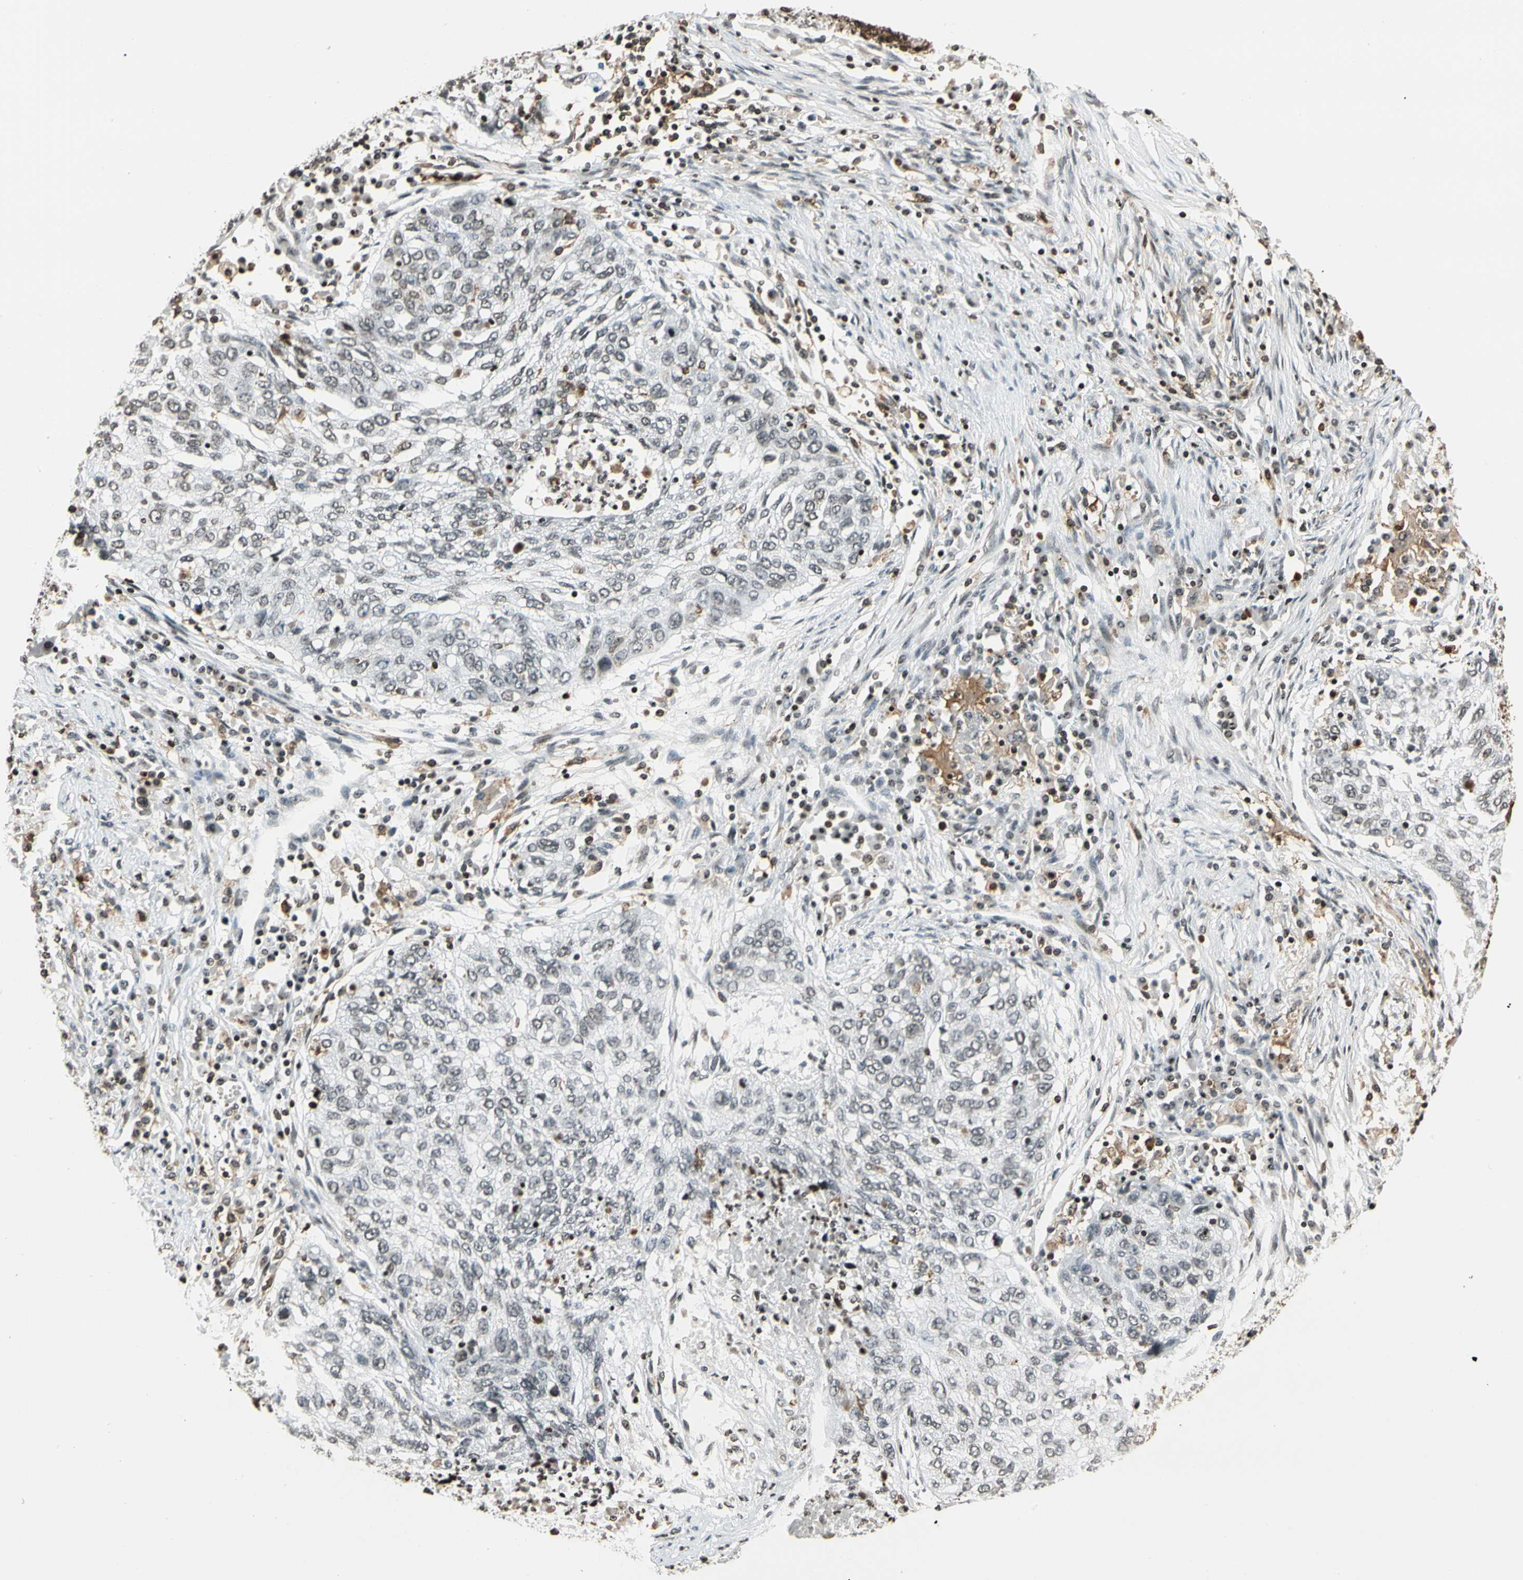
{"staining": {"intensity": "weak", "quantity": "<25%", "location": "nuclear"}, "tissue": "lung cancer", "cell_type": "Tumor cells", "image_type": "cancer", "snomed": [{"axis": "morphology", "description": "Squamous cell carcinoma, NOS"}, {"axis": "topography", "description": "Lung"}], "caption": "This is an immunohistochemistry (IHC) image of lung cancer. There is no expression in tumor cells.", "gene": "FER", "patient": {"sex": "female", "age": 63}}